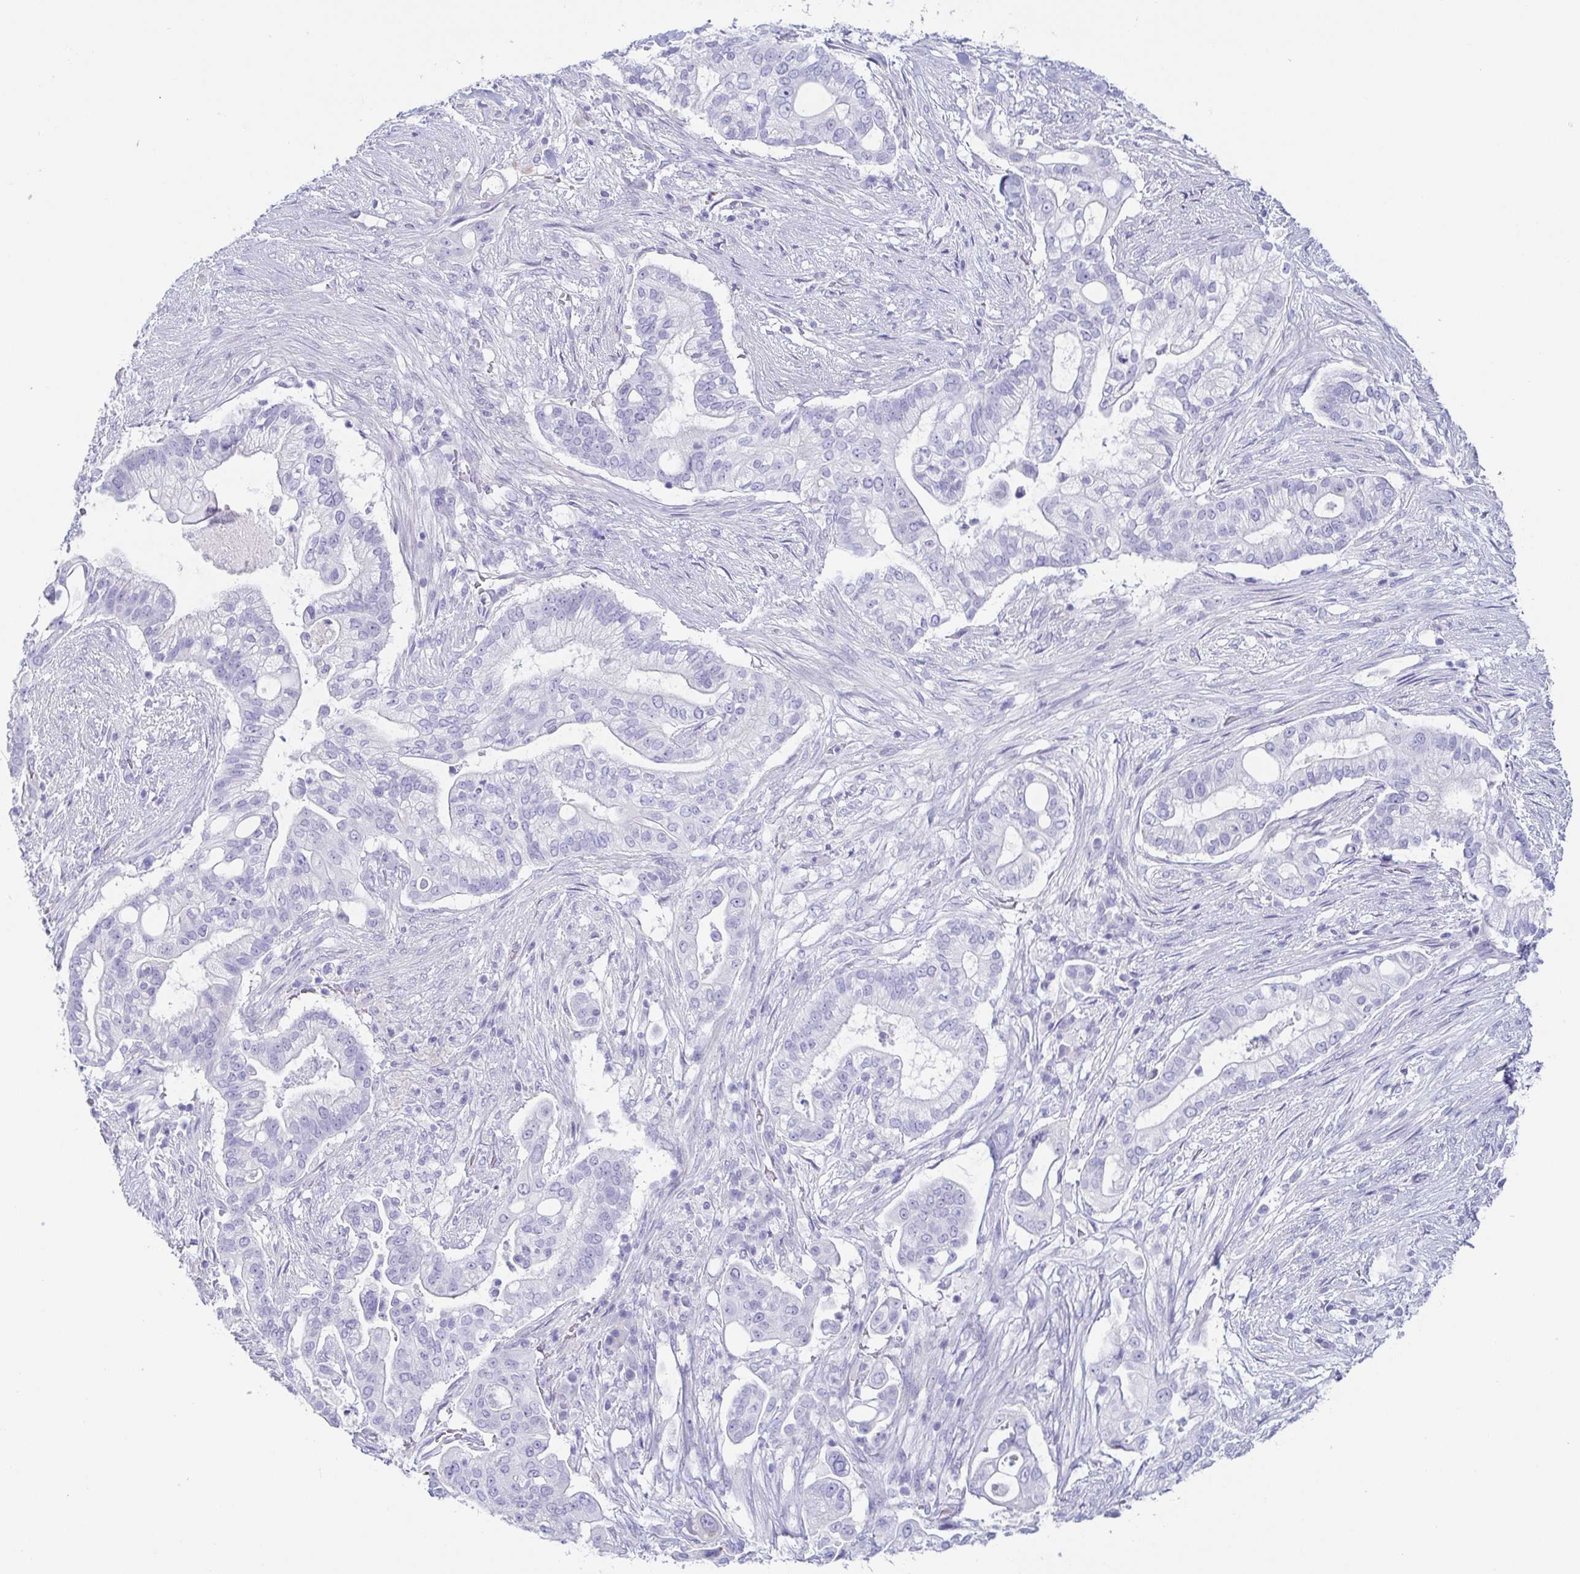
{"staining": {"intensity": "negative", "quantity": "none", "location": "none"}, "tissue": "pancreatic cancer", "cell_type": "Tumor cells", "image_type": "cancer", "snomed": [{"axis": "morphology", "description": "Adenocarcinoma, NOS"}, {"axis": "topography", "description": "Pancreas"}], "caption": "Histopathology image shows no significant protein expression in tumor cells of pancreatic cancer. (Stains: DAB (3,3'-diaminobenzidine) immunohistochemistry with hematoxylin counter stain, Microscopy: brightfield microscopy at high magnification).", "gene": "PRR4", "patient": {"sex": "female", "age": 69}}